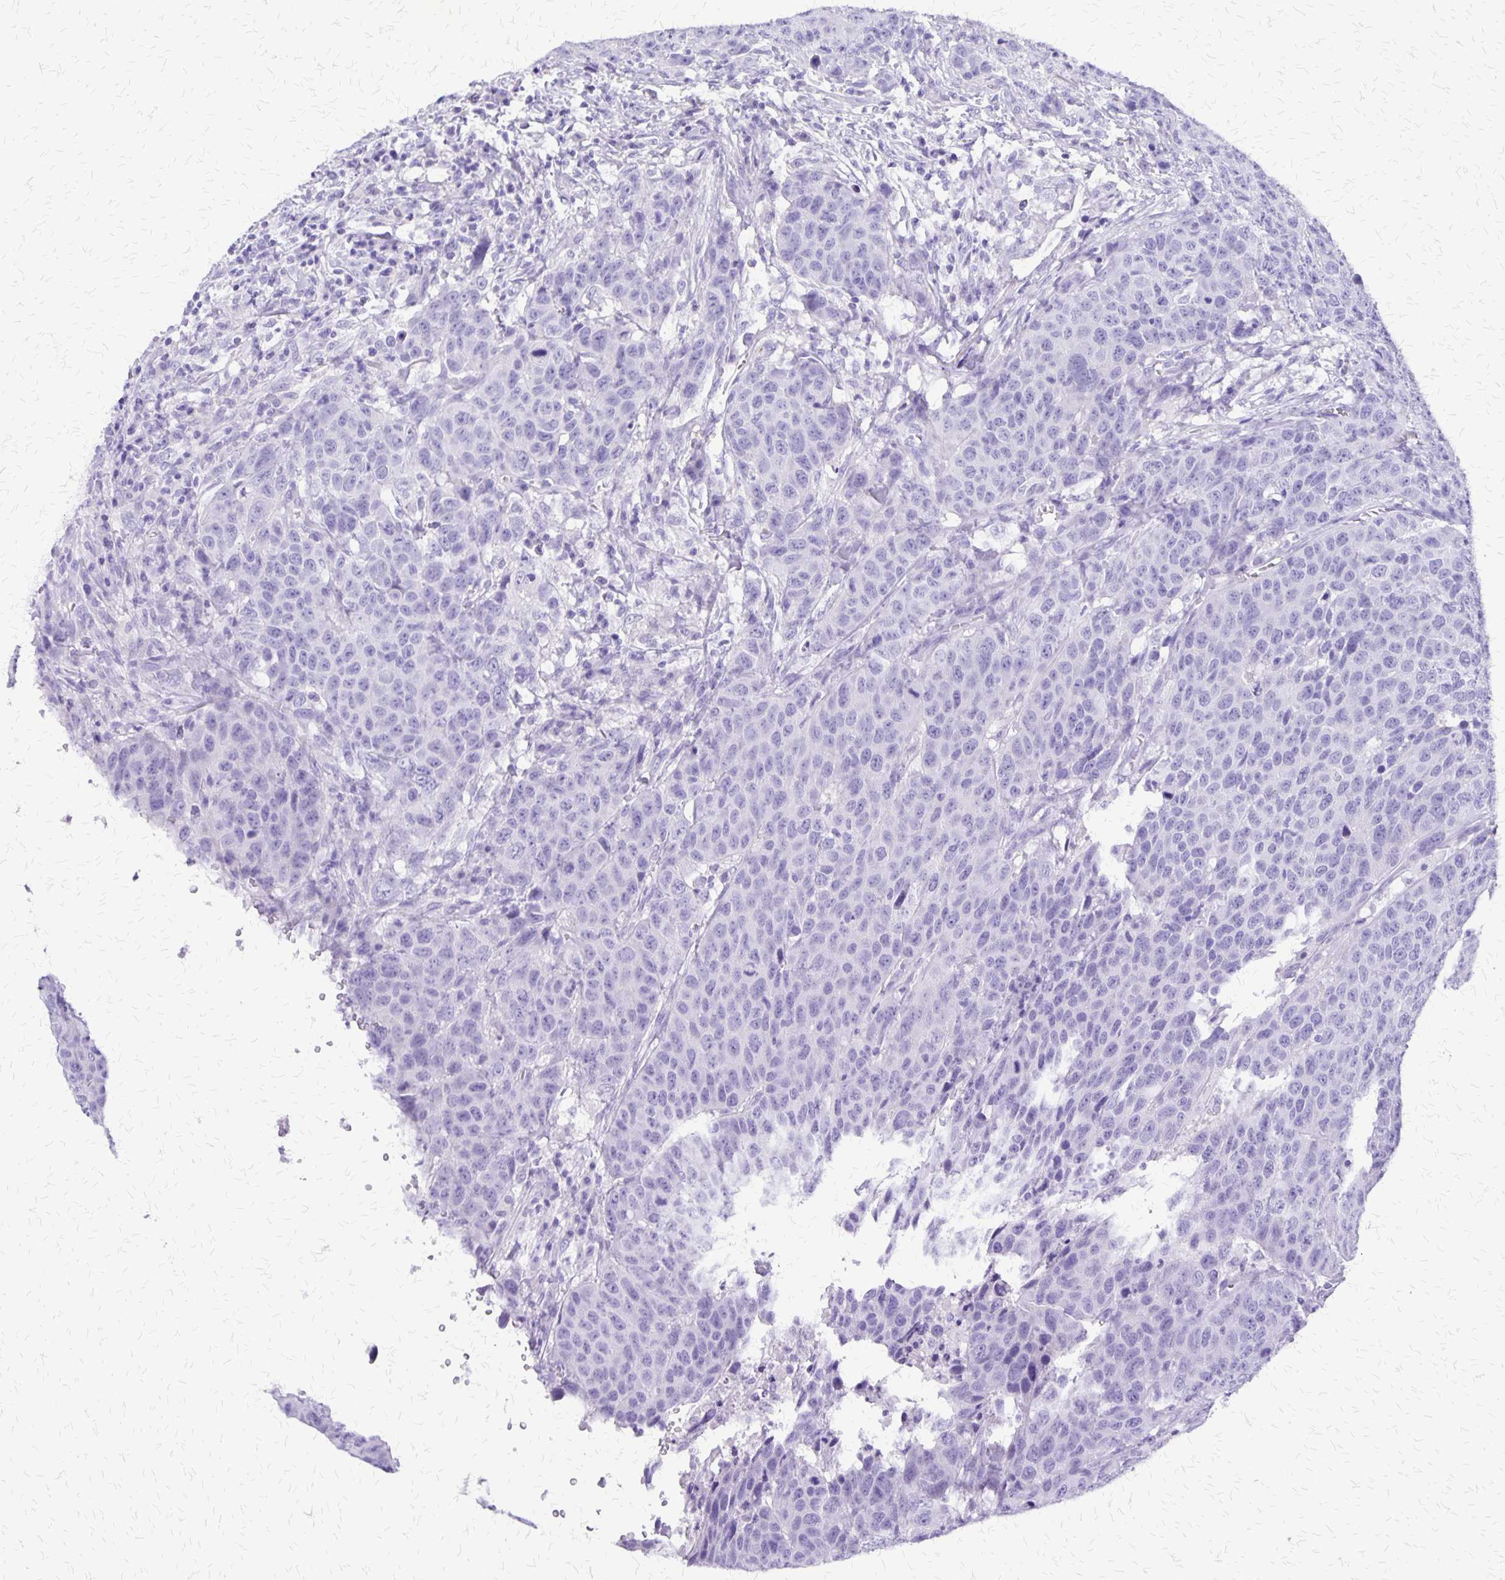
{"staining": {"intensity": "negative", "quantity": "none", "location": "none"}, "tissue": "head and neck cancer", "cell_type": "Tumor cells", "image_type": "cancer", "snomed": [{"axis": "morphology", "description": "Squamous cell carcinoma, NOS"}, {"axis": "topography", "description": "Head-Neck"}], "caption": "Tumor cells show no significant protein staining in head and neck squamous cell carcinoma.", "gene": "SLC13A2", "patient": {"sex": "male", "age": 66}}